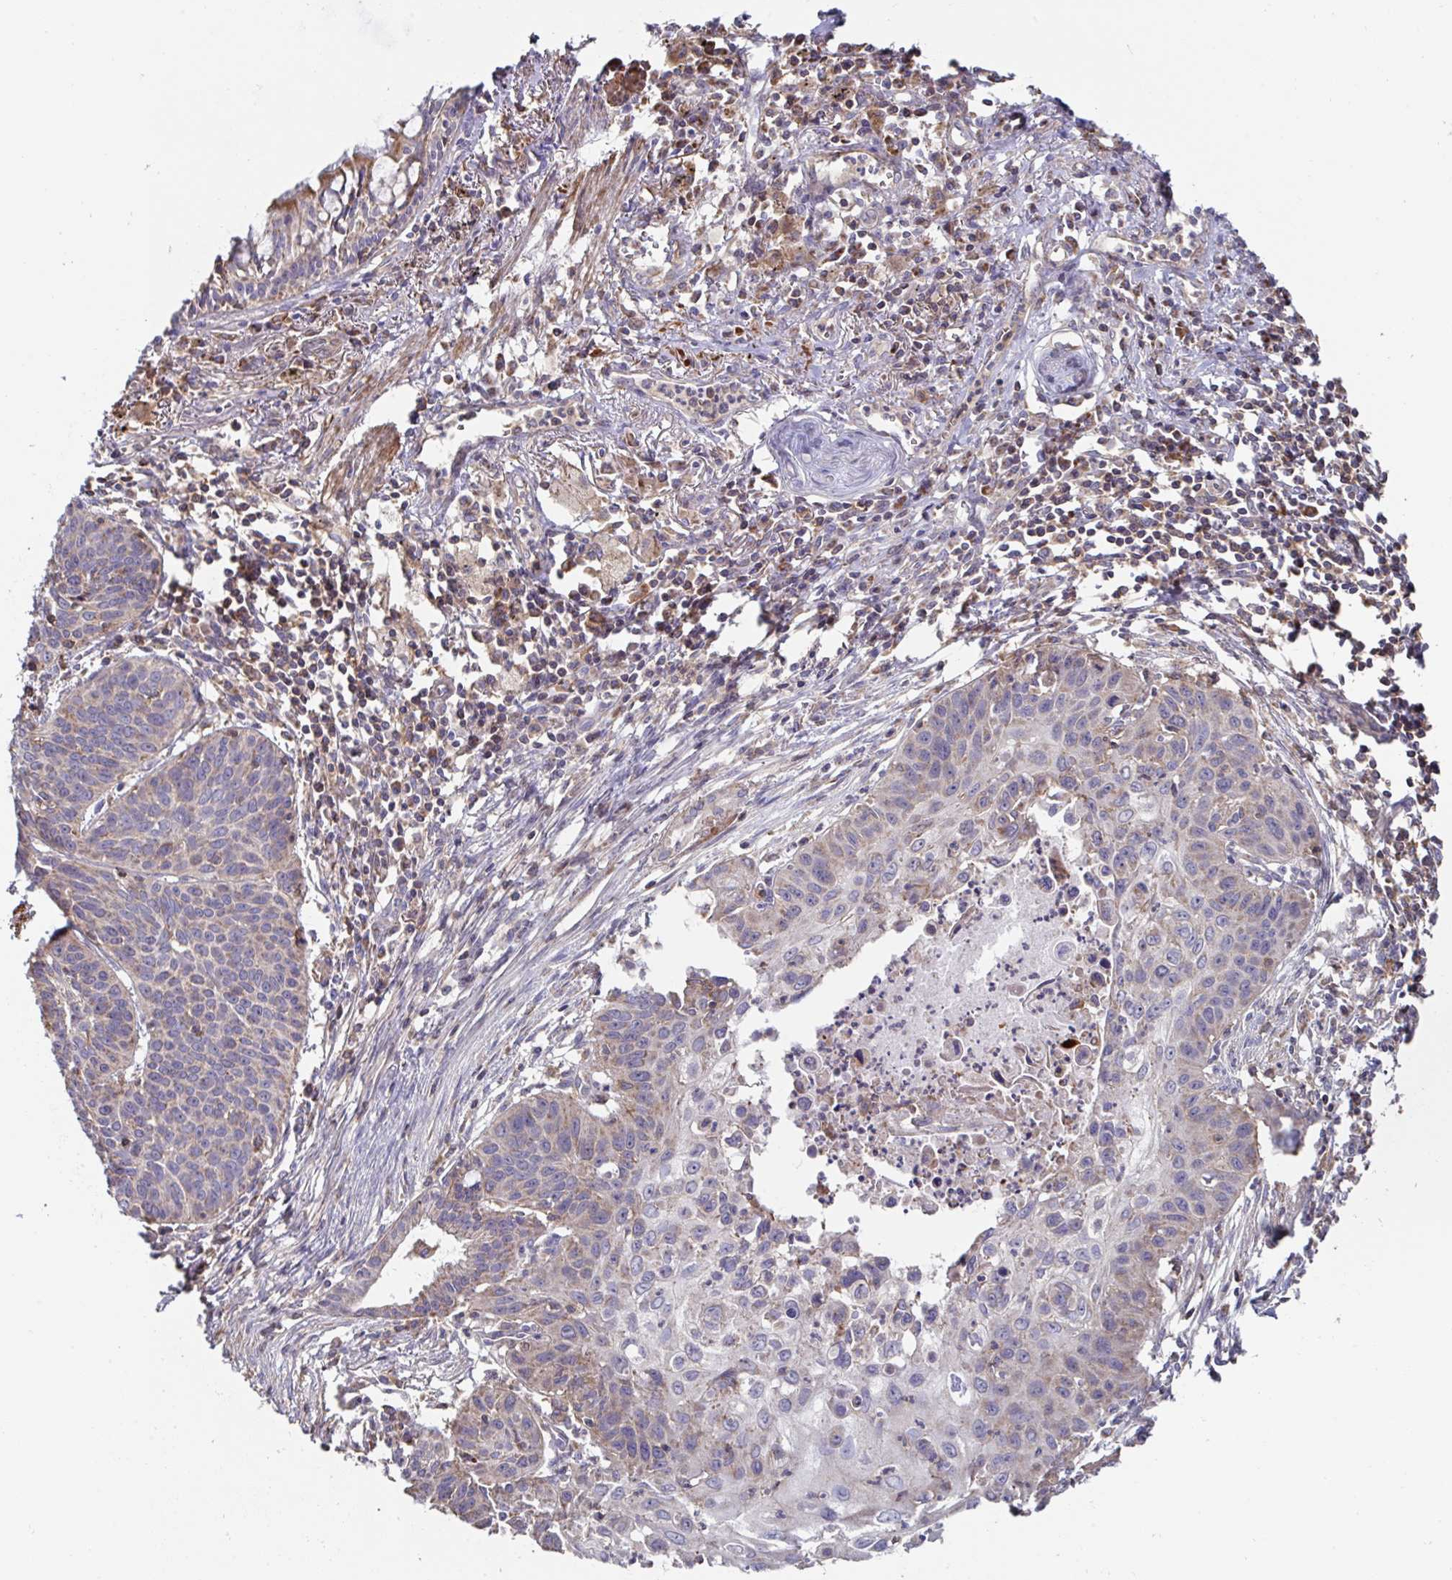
{"staining": {"intensity": "weak", "quantity": "<25%", "location": "cytoplasmic/membranous"}, "tissue": "lung cancer", "cell_type": "Tumor cells", "image_type": "cancer", "snomed": [{"axis": "morphology", "description": "Squamous cell carcinoma, NOS"}, {"axis": "topography", "description": "Lung"}], "caption": "High magnification brightfield microscopy of lung cancer stained with DAB (3,3'-diaminobenzidine) (brown) and counterstained with hematoxylin (blue): tumor cells show no significant positivity.", "gene": "DZANK1", "patient": {"sex": "male", "age": 71}}